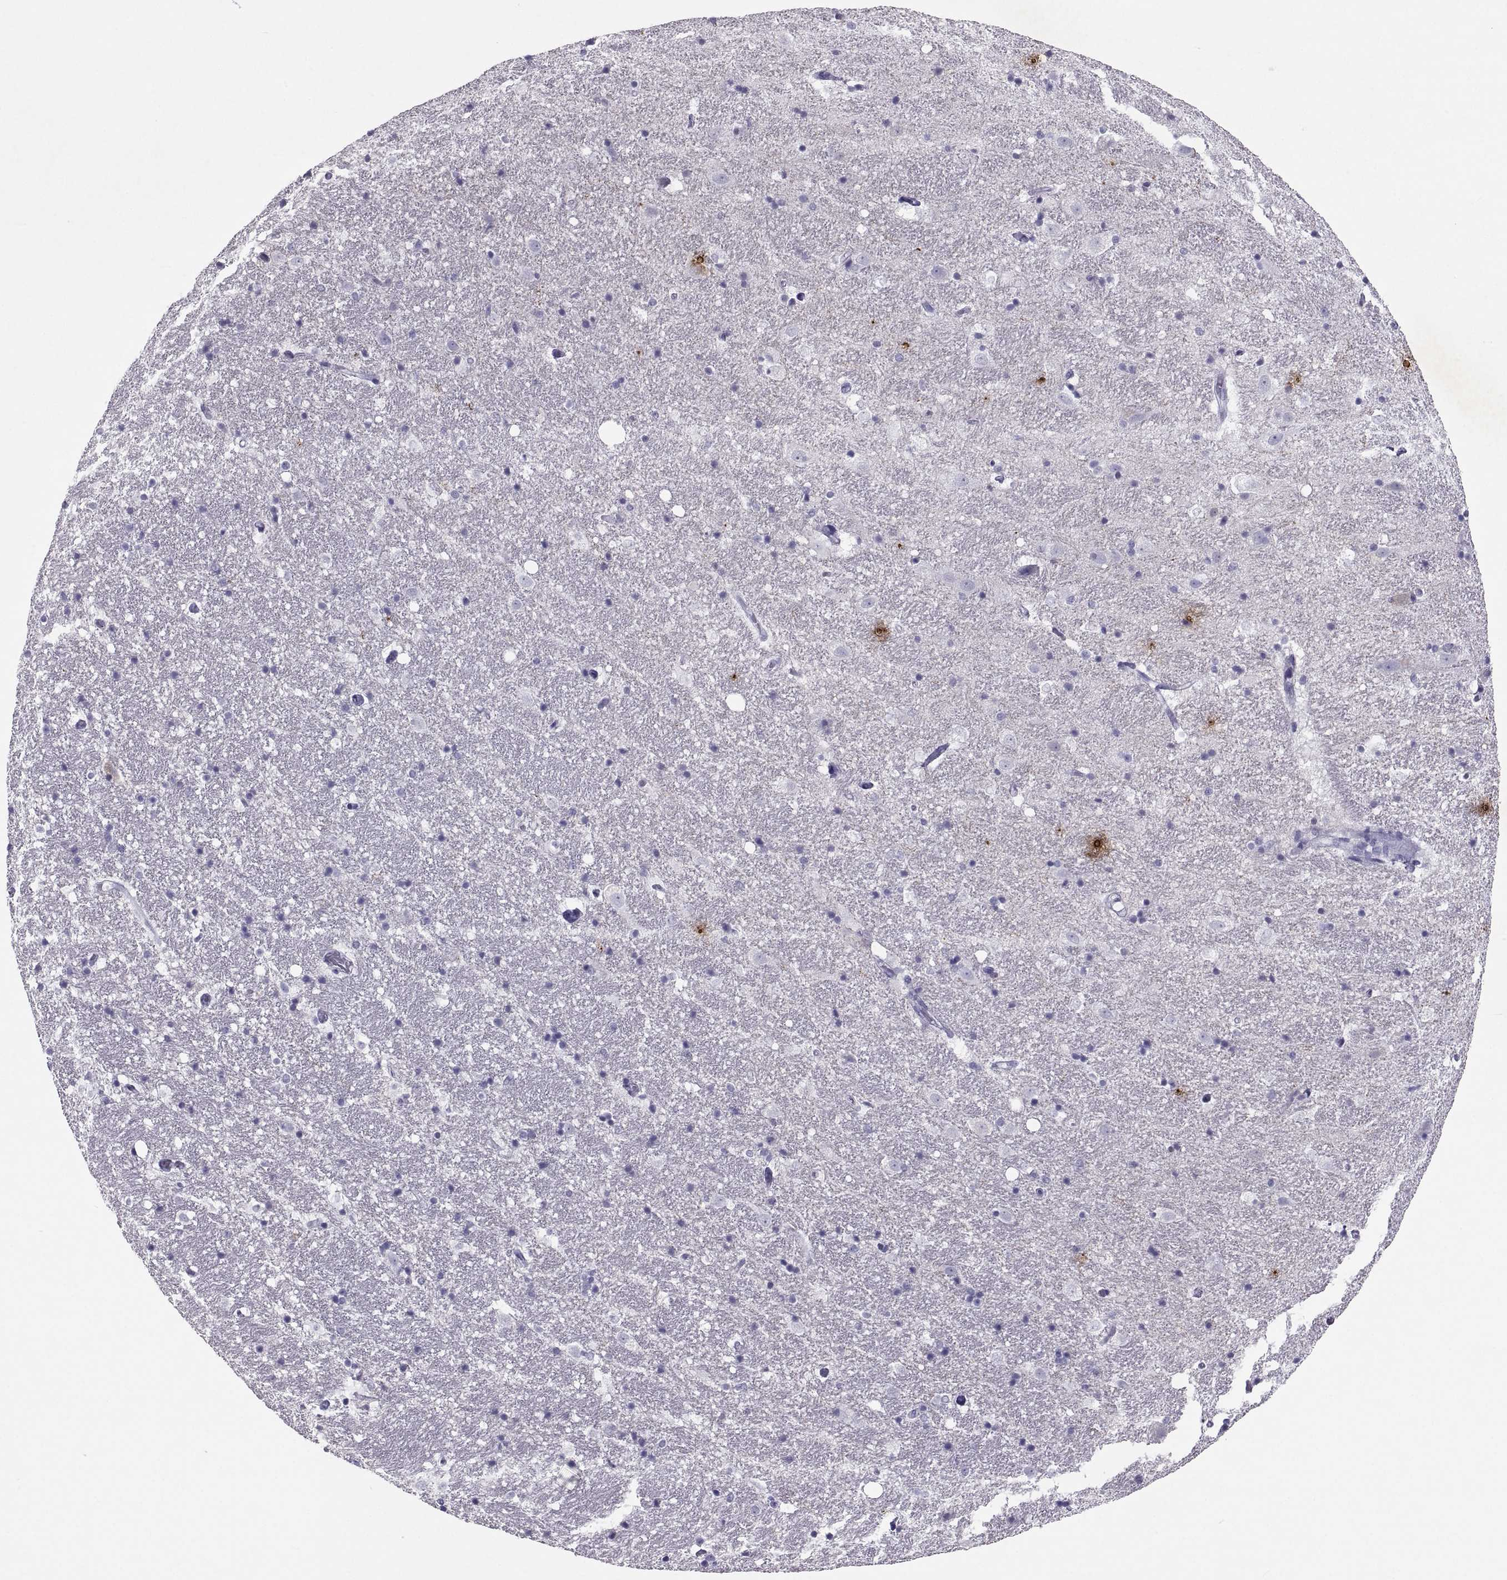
{"staining": {"intensity": "strong", "quantity": "<25%", "location": "cytoplasmic/membranous"}, "tissue": "hippocampus", "cell_type": "Glial cells", "image_type": "normal", "snomed": [{"axis": "morphology", "description": "Normal tissue, NOS"}, {"axis": "topography", "description": "Hippocampus"}], "caption": "Immunohistochemical staining of unremarkable human hippocampus displays <25% levels of strong cytoplasmic/membranous protein staining in approximately <25% of glial cells.", "gene": "PCSK1N", "patient": {"sex": "male", "age": 49}}